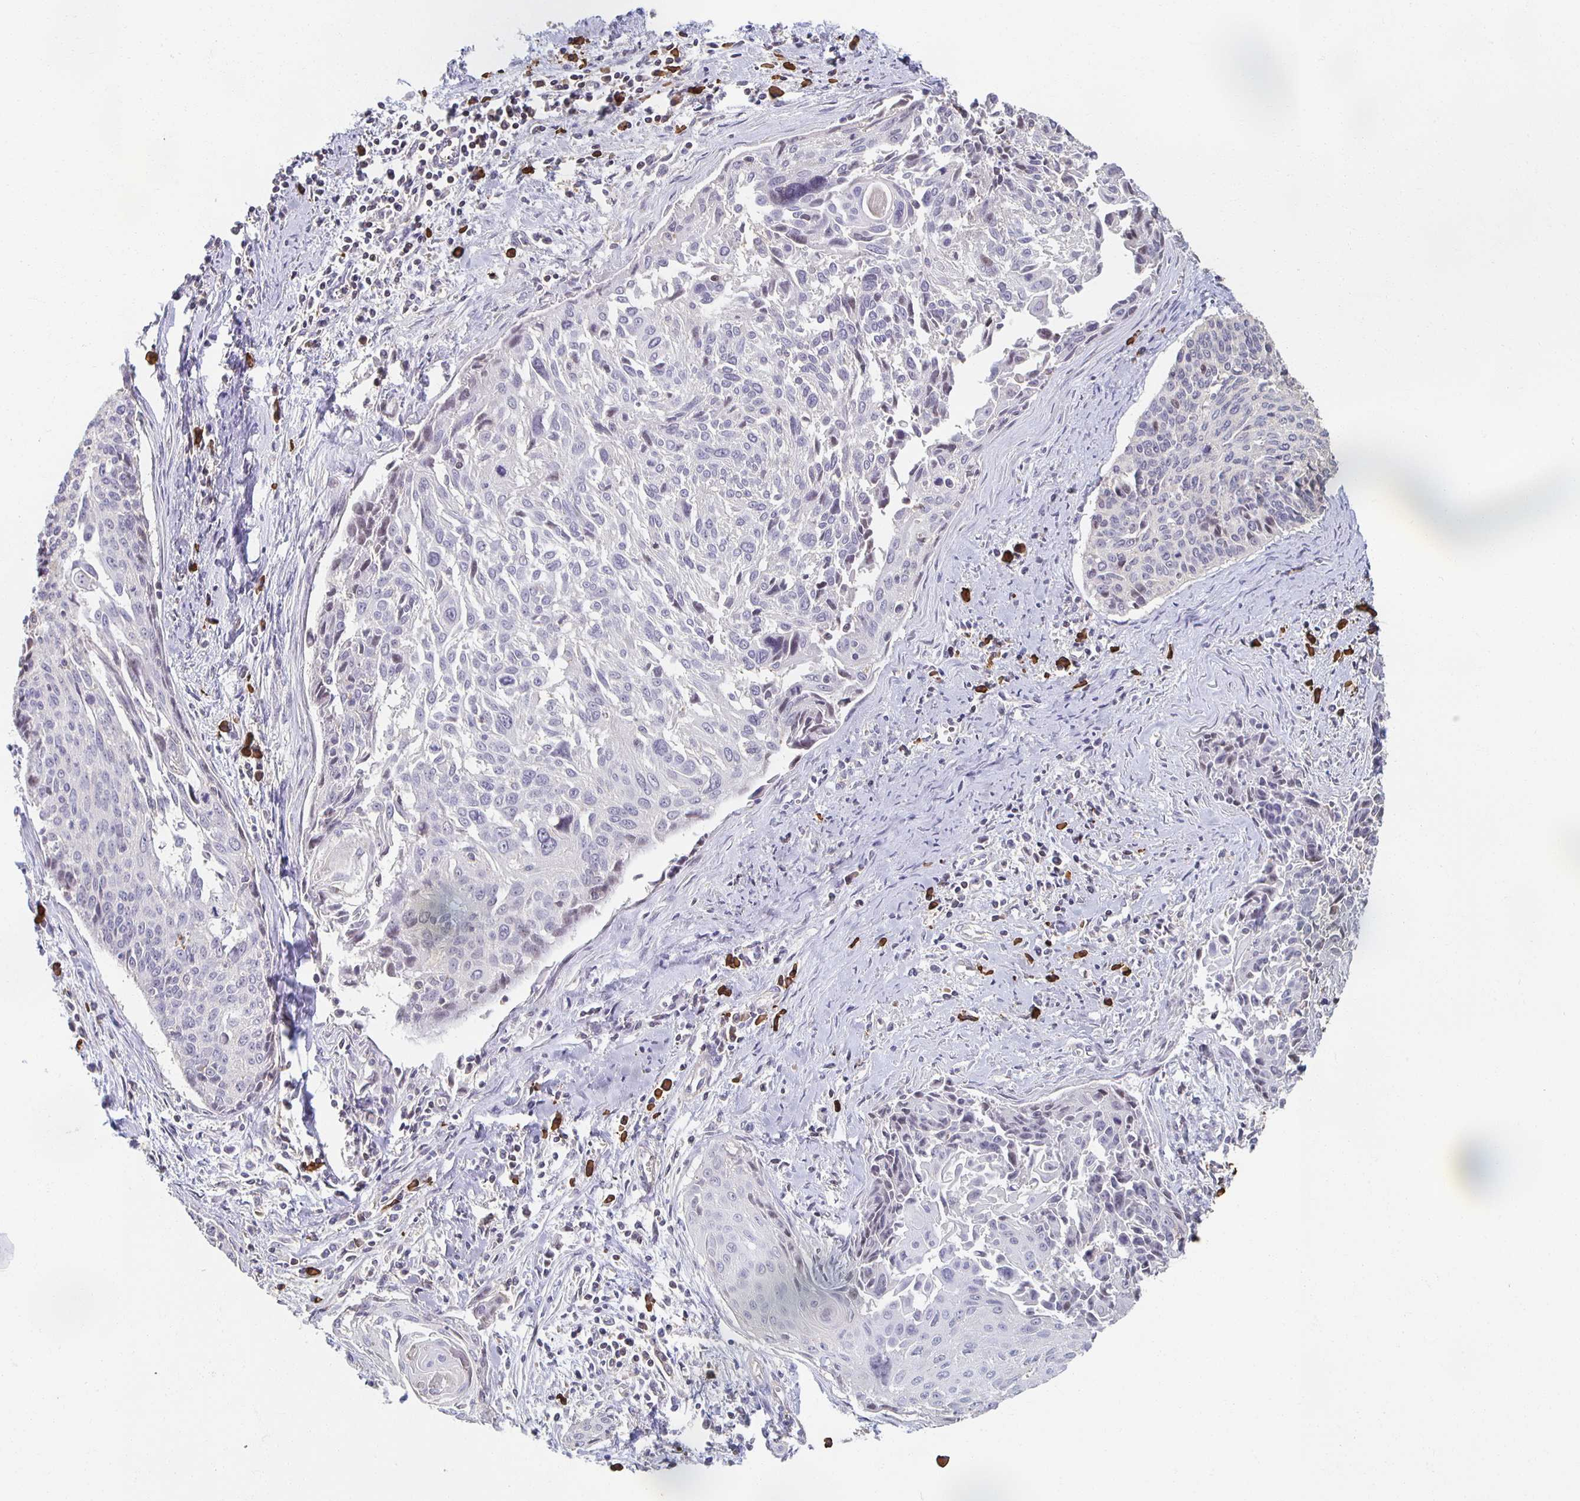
{"staining": {"intensity": "negative", "quantity": "none", "location": "none"}, "tissue": "cervical cancer", "cell_type": "Tumor cells", "image_type": "cancer", "snomed": [{"axis": "morphology", "description": "Squamous cell carcinoma, NOS"}, {"axis": "topography", "description": "Cervix"}], "caption": "Immunohistochemical staining of cervical cancer (squamous cell carcinoma) exhibits no significant expression in tumor cells. The staining was performed using DAB to visualize the protein expression in brown, while the nuclei were stained in blue with hematoxylin (Magnification: 20x).", "gene": "ZNF692", "patient": {"sex": "female", "age": 55}}